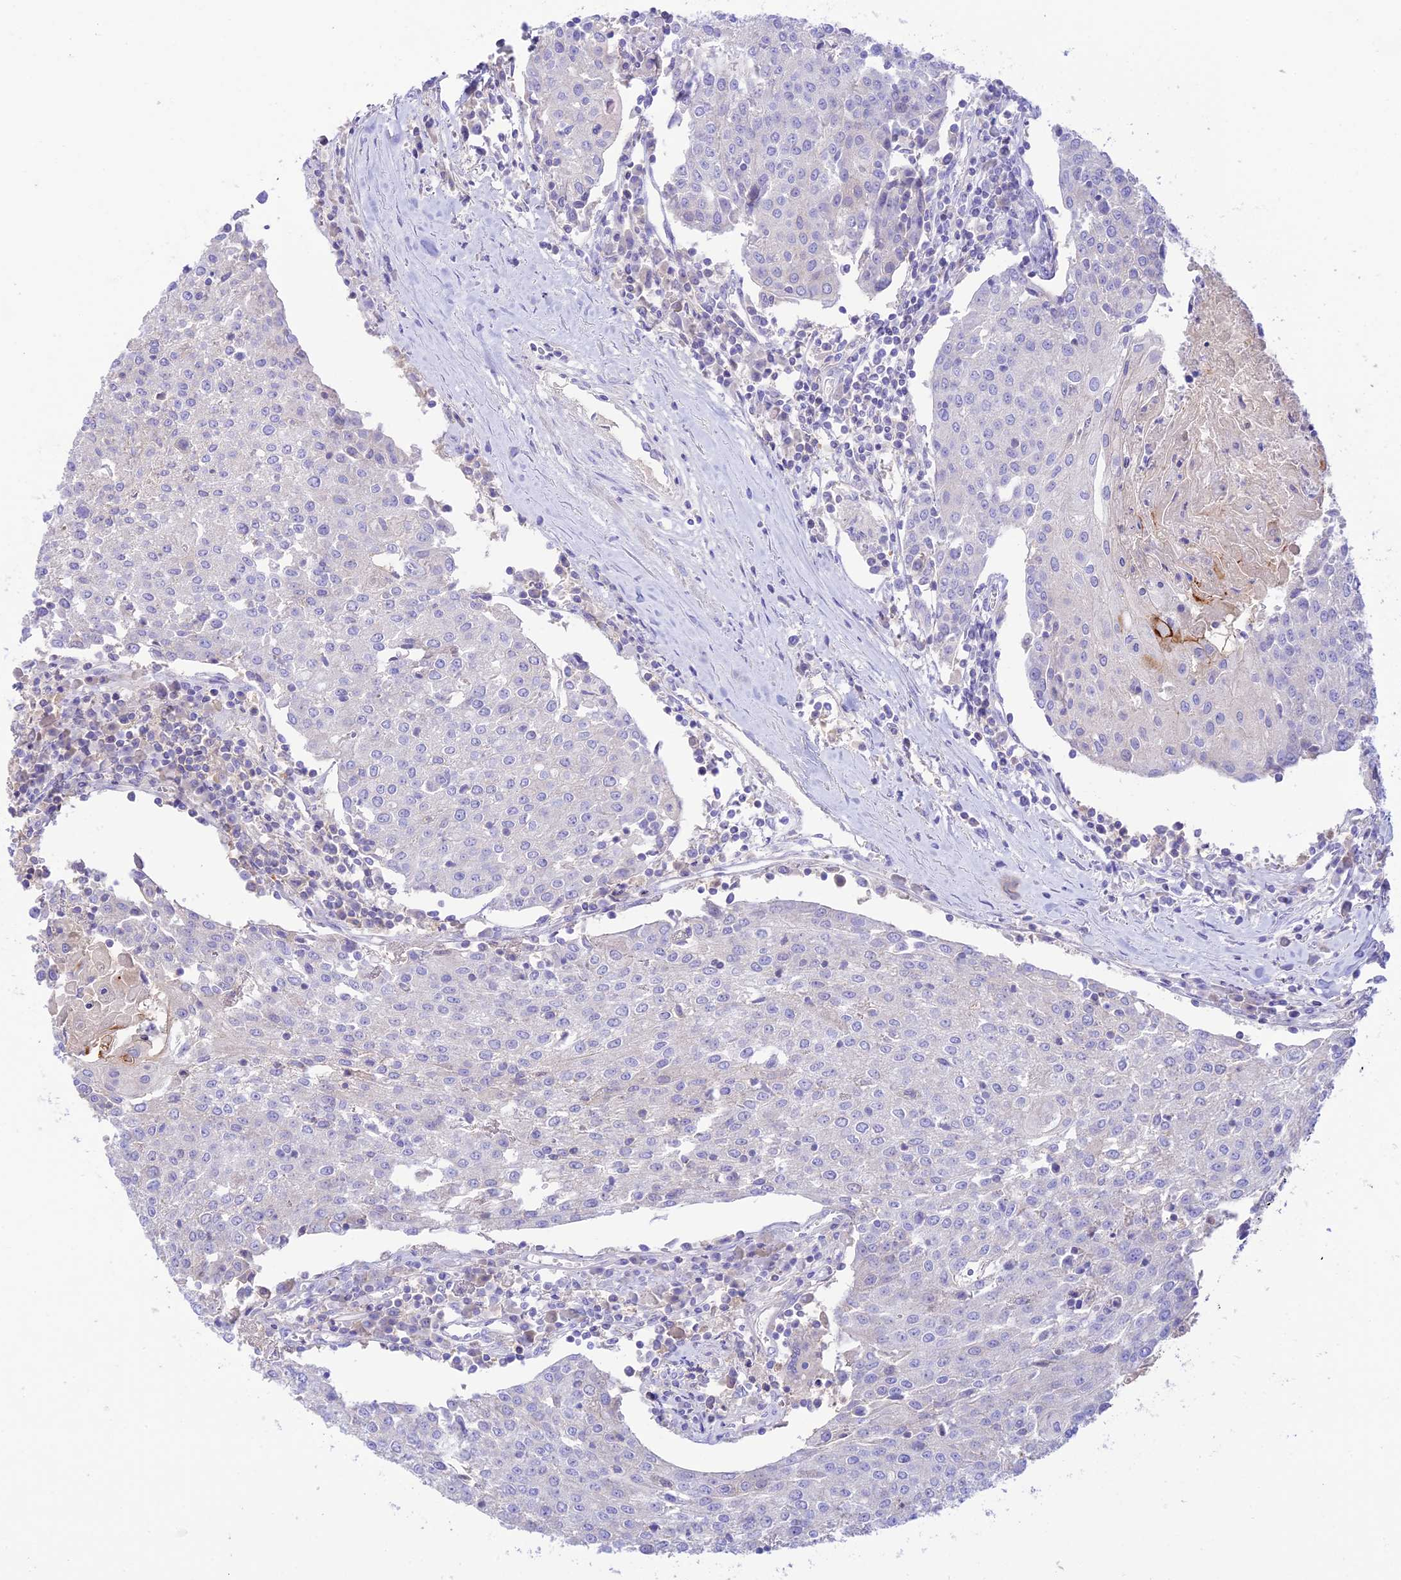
{"staining": {"intensity": "negative", "quantity": "none", "location": "none"}, "tissue": "urothelial cancer", "cell_type": "Tumor cells", "image_type": "cancer", "snomed": [{"axis": "morphology", "description": "Urothelial carcinoma, High grade"}, {"axis": "topography", "description": "Urinary bladder"}], "caption": "The IHC photomicrograph has no significant positivity in tumor cells of high-grade urothelial carcinoma tissue.", "gene": "NLRP9", "patient": {"sex": "female", "age": 85}}